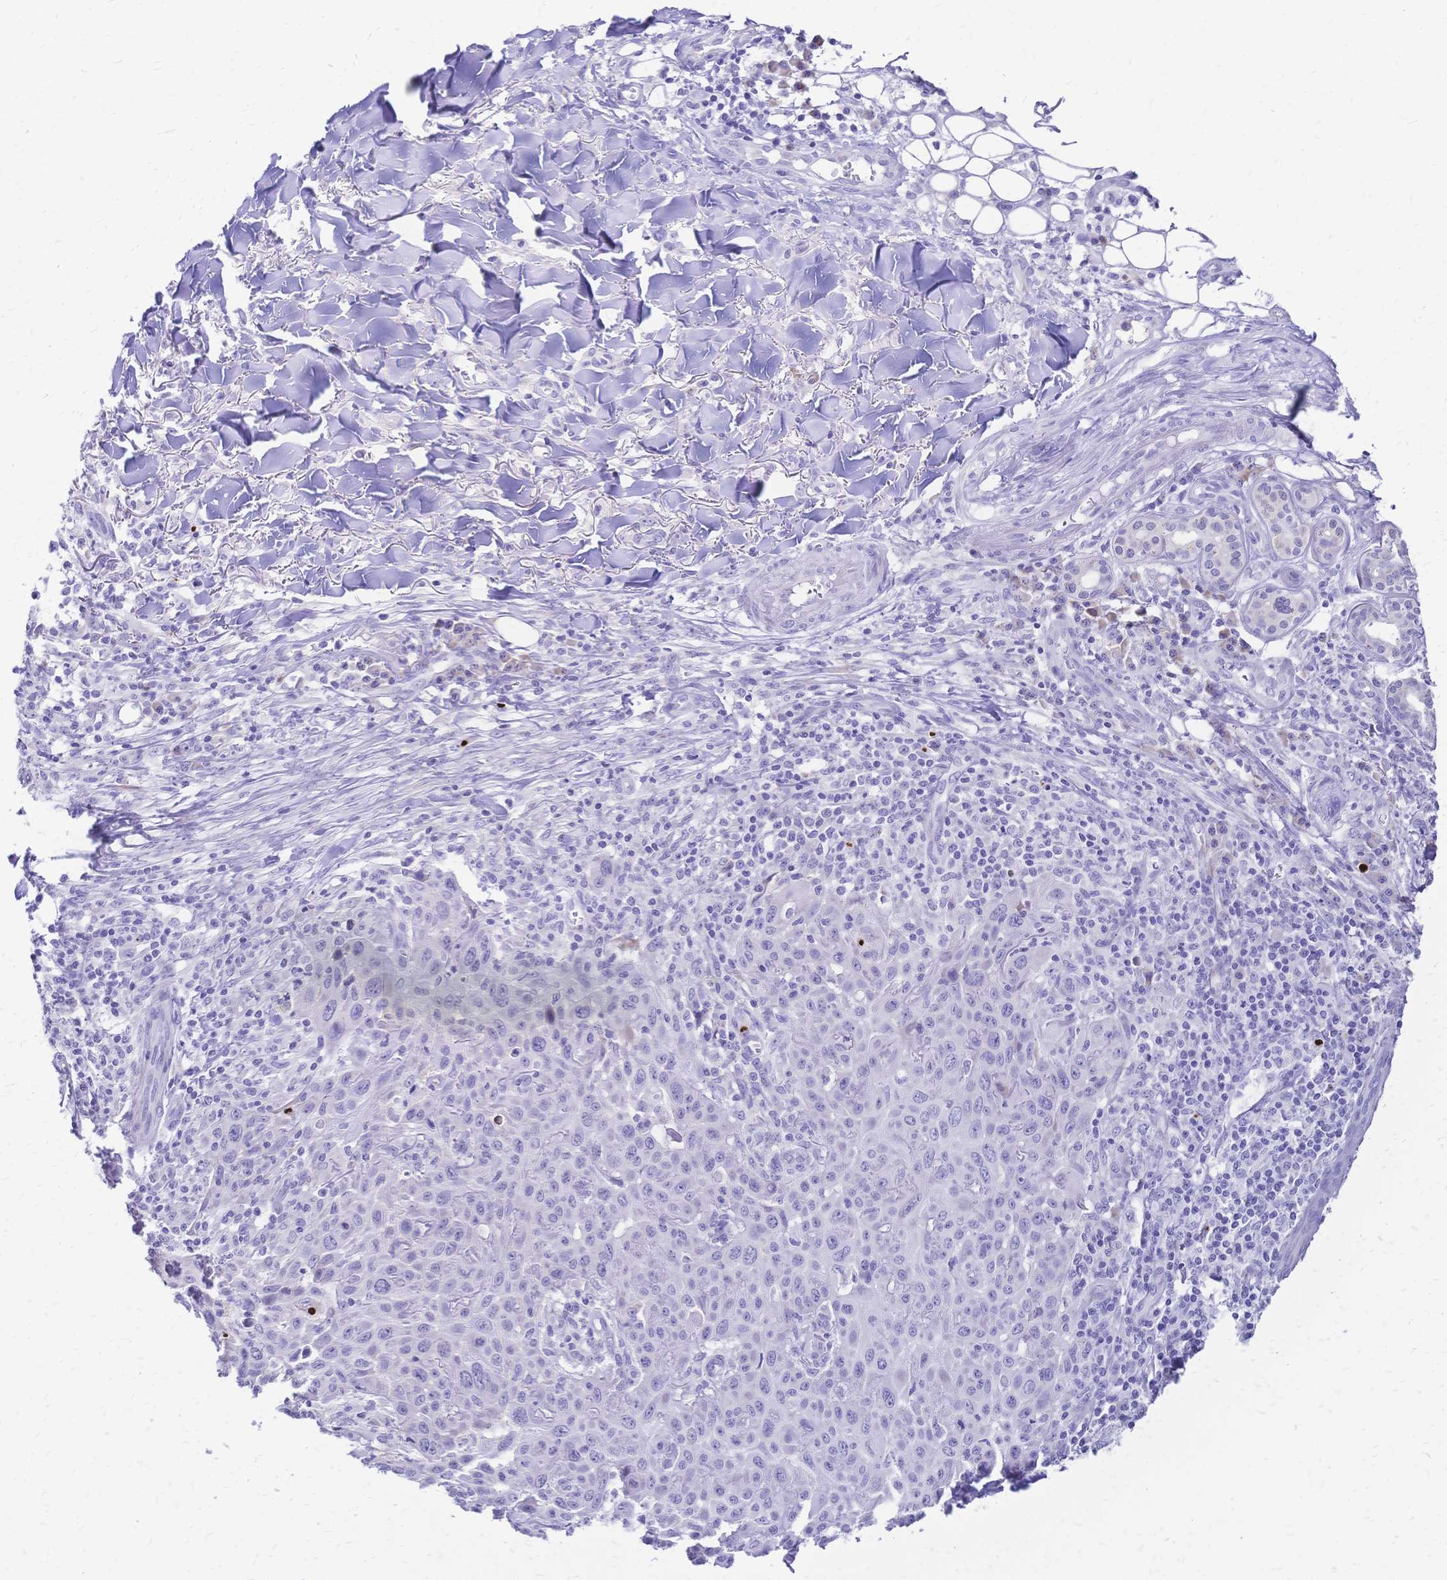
{"staining": {"intensity": "negative", "quantity": "none", "location": "none"}, "tissue": "skin cancer", "cell_type": "Tumor cells", "image_type": "cancer", "snomed": [{"axis": "morphology", "description": "Squamous cell carcinoma, NOS"}, {"axis": "topography", "description": "Skin"}], "caption": "The IHC micrograph has no significant positivity in tumor cells of skin cancer (squamous cell carcinoma) tissue.", "gene": "GRB7", "patient": {"sex": "male", "age": 75}}